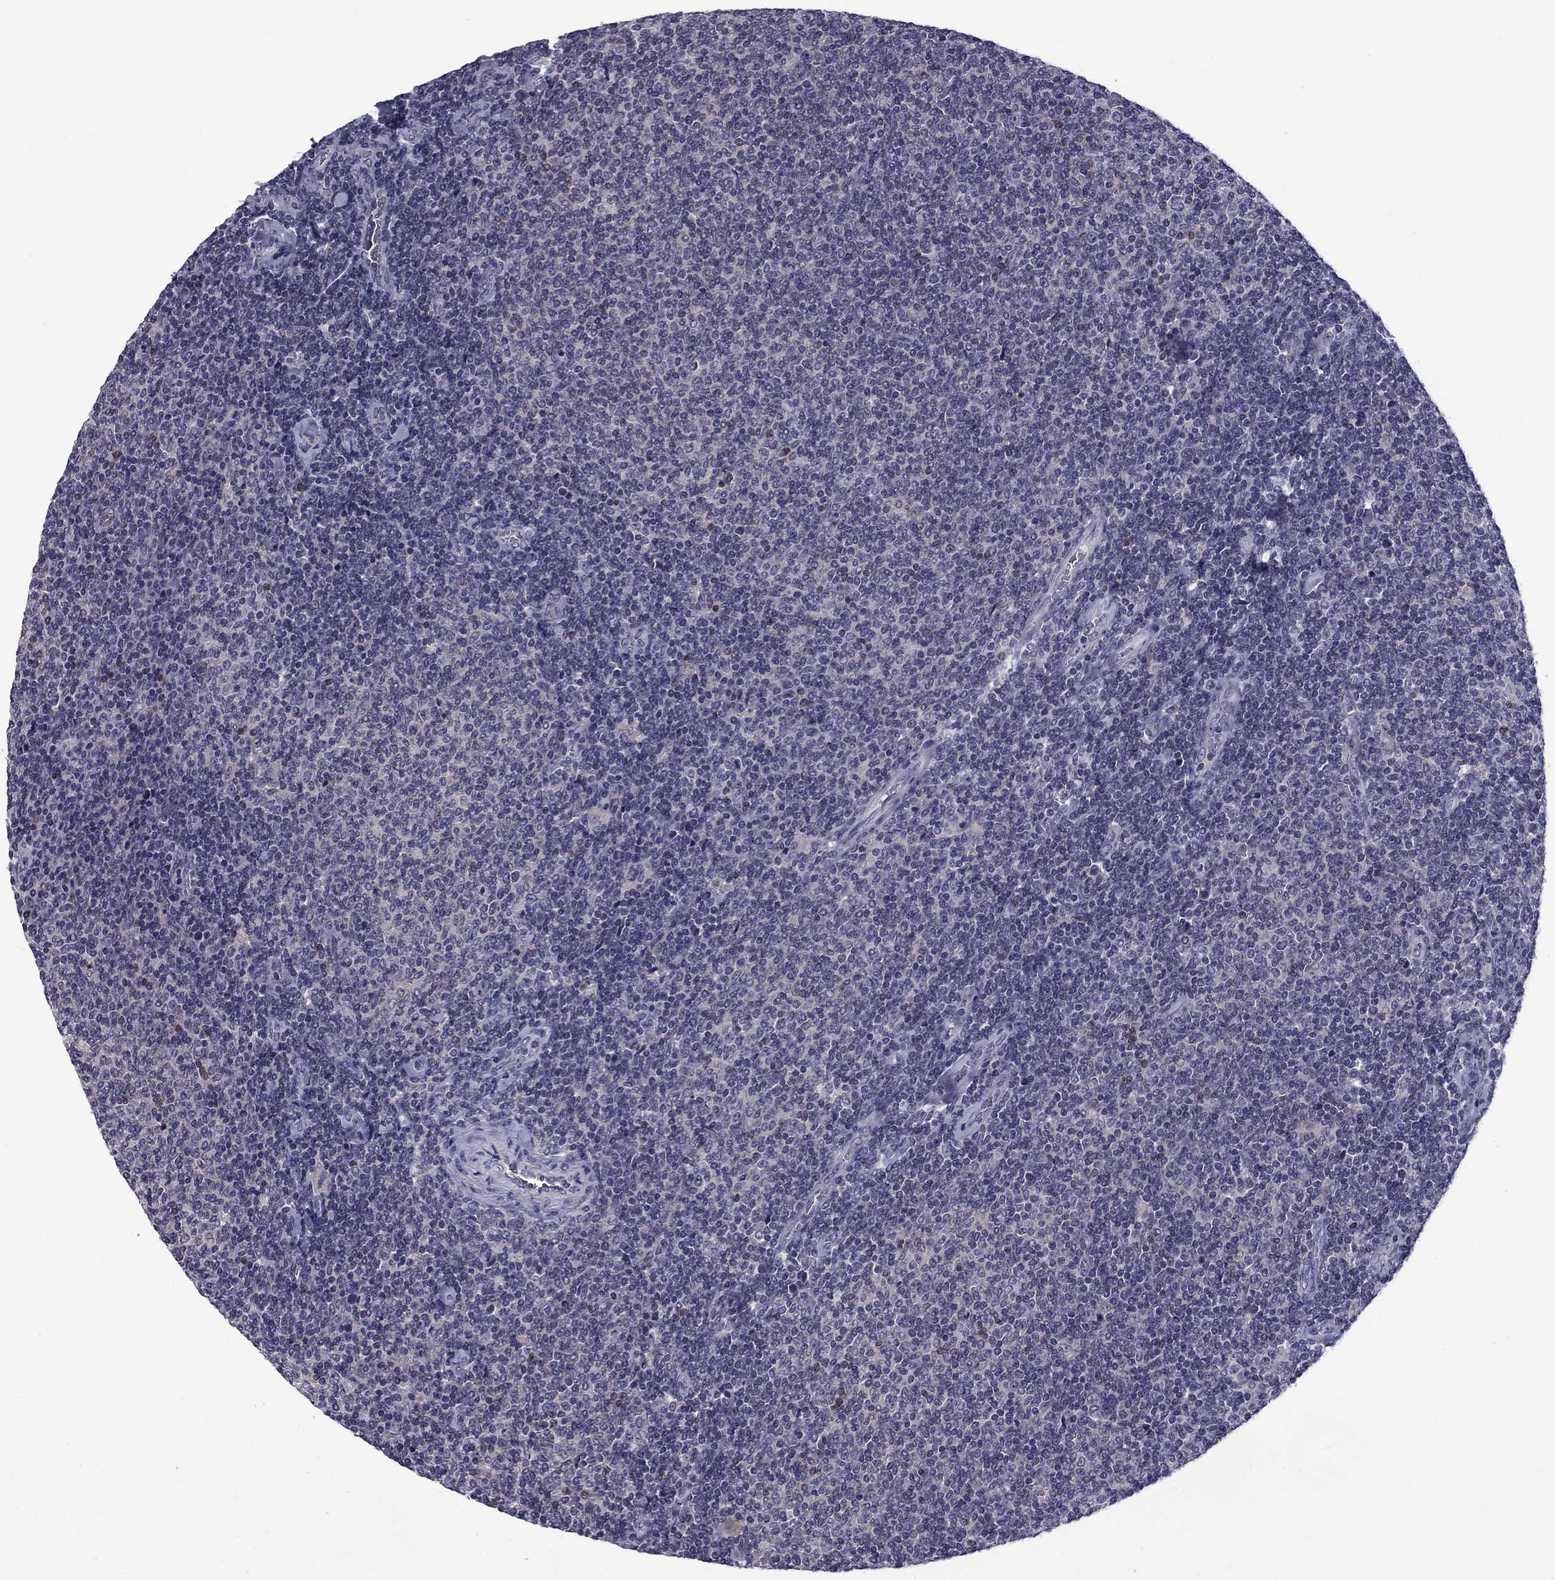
{"staining": {"intensity": "negative", "quantity": "none", "location": "none"}, "tissue": "lymphoma", "cell_type": "Tumor cells", "image_type": "cancer", "snomed": [{"axis": "morphology", "description": "Malignant lymphoma, non-Hodgkin's type, Low grade"}, {"axis": "topography", "description": "Lymph node"}], "caption": "Immunohistochemistry of lymphoma exhibits no staining in tumor cells.", "gene": "SNTA1", "patient": {"sex": "male", "age": 52}}